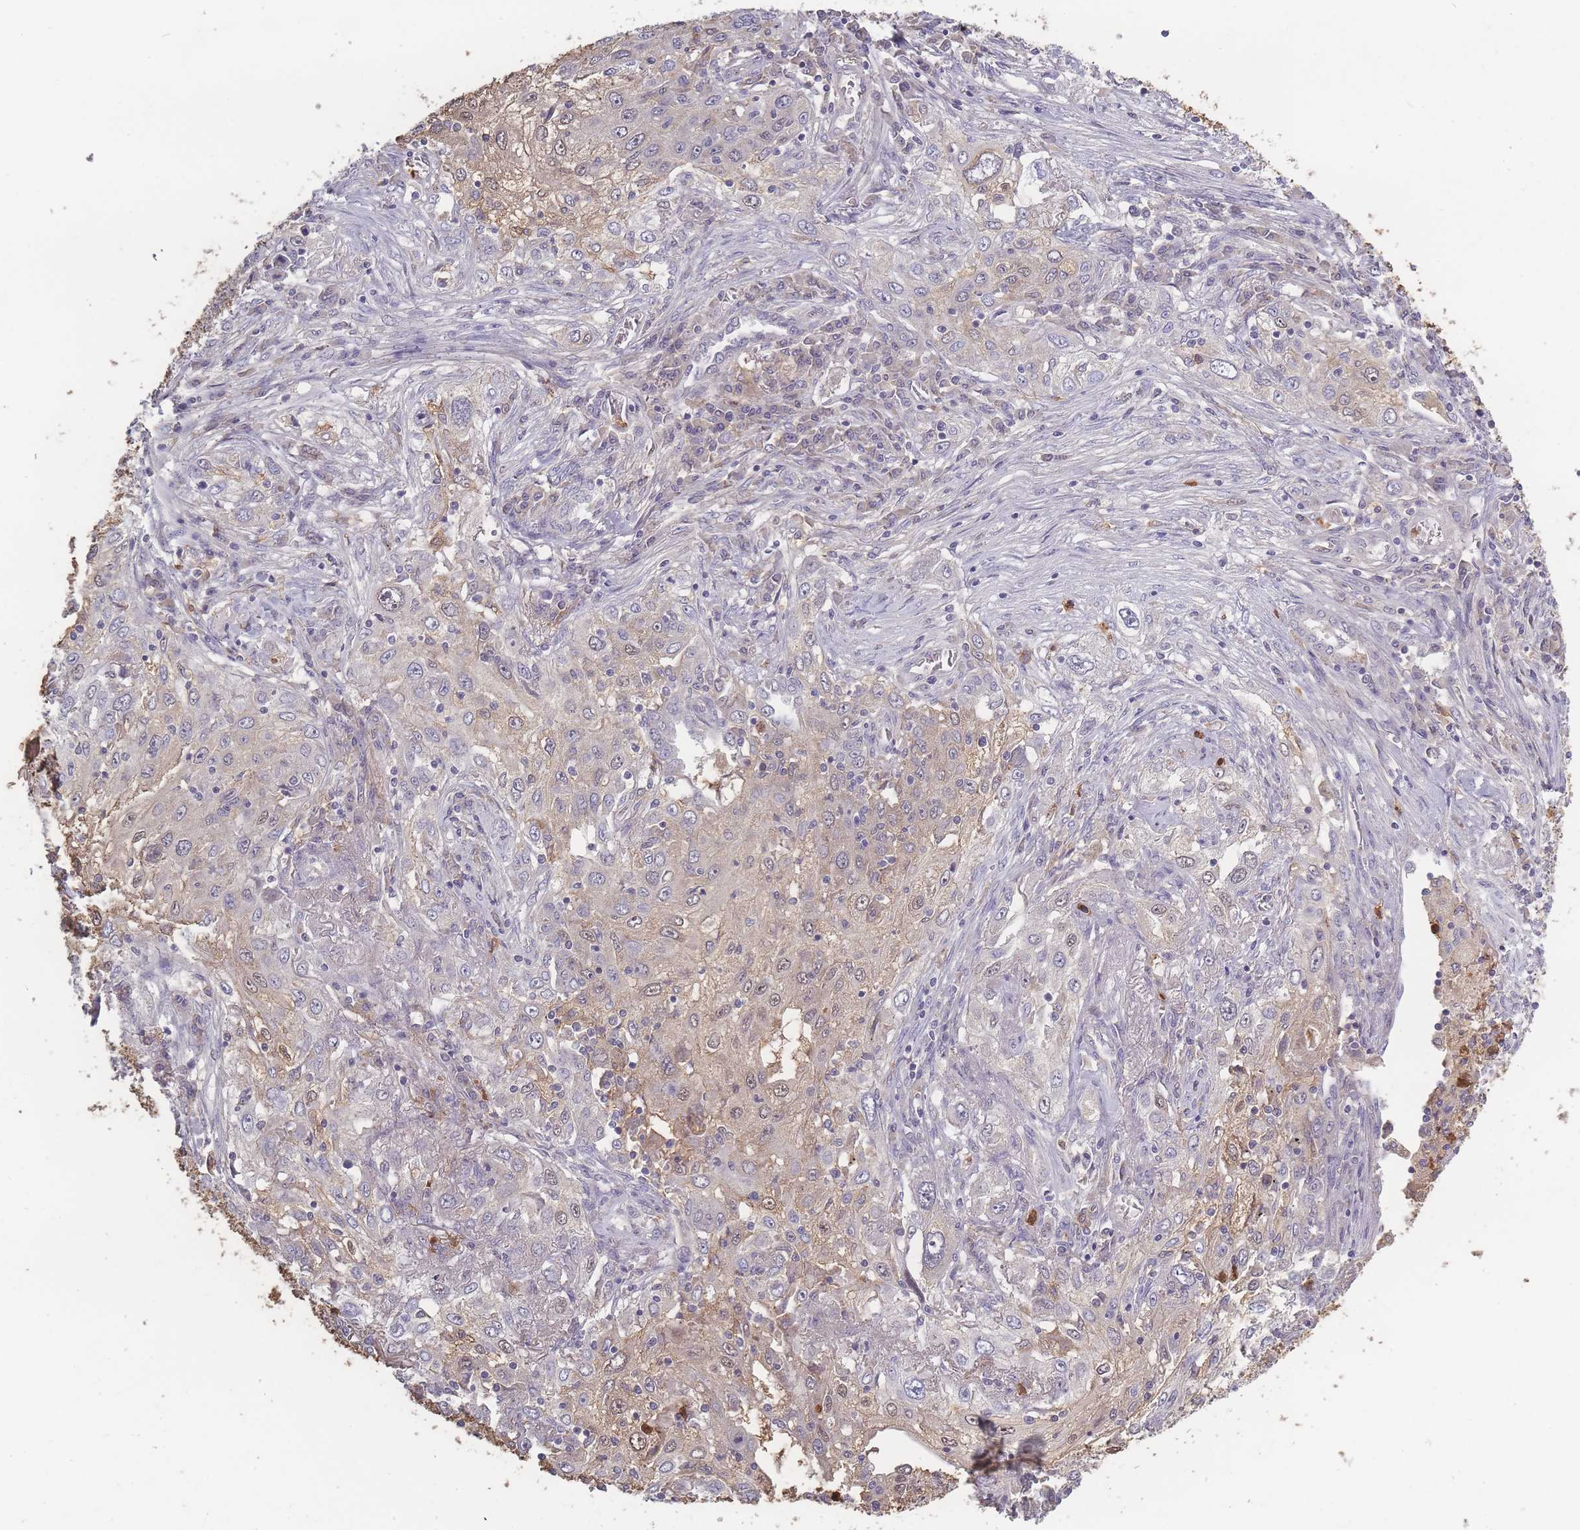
{"staining": {"intensity": "weak", "quantity": "<25%", "location": "cytoplasmic/membranous,nuclear"}, "tissue": "lung cancer", "cell_type": "Tumor cells", "image_type": "cancer", "snomed": [{"axis": "morphology", "description": "Squamous cell carcinoma, NOS"}, {"axis": "topography", "description": "Lung"}], "caption": "Histopathology image shows no protein staining in tumor cells of lung squamous cell carcinoma tissue. (IHC, brightfield microscopy, high magnification).", "gene": "BST1", "patient": {"sex": "female", "age": 69}}